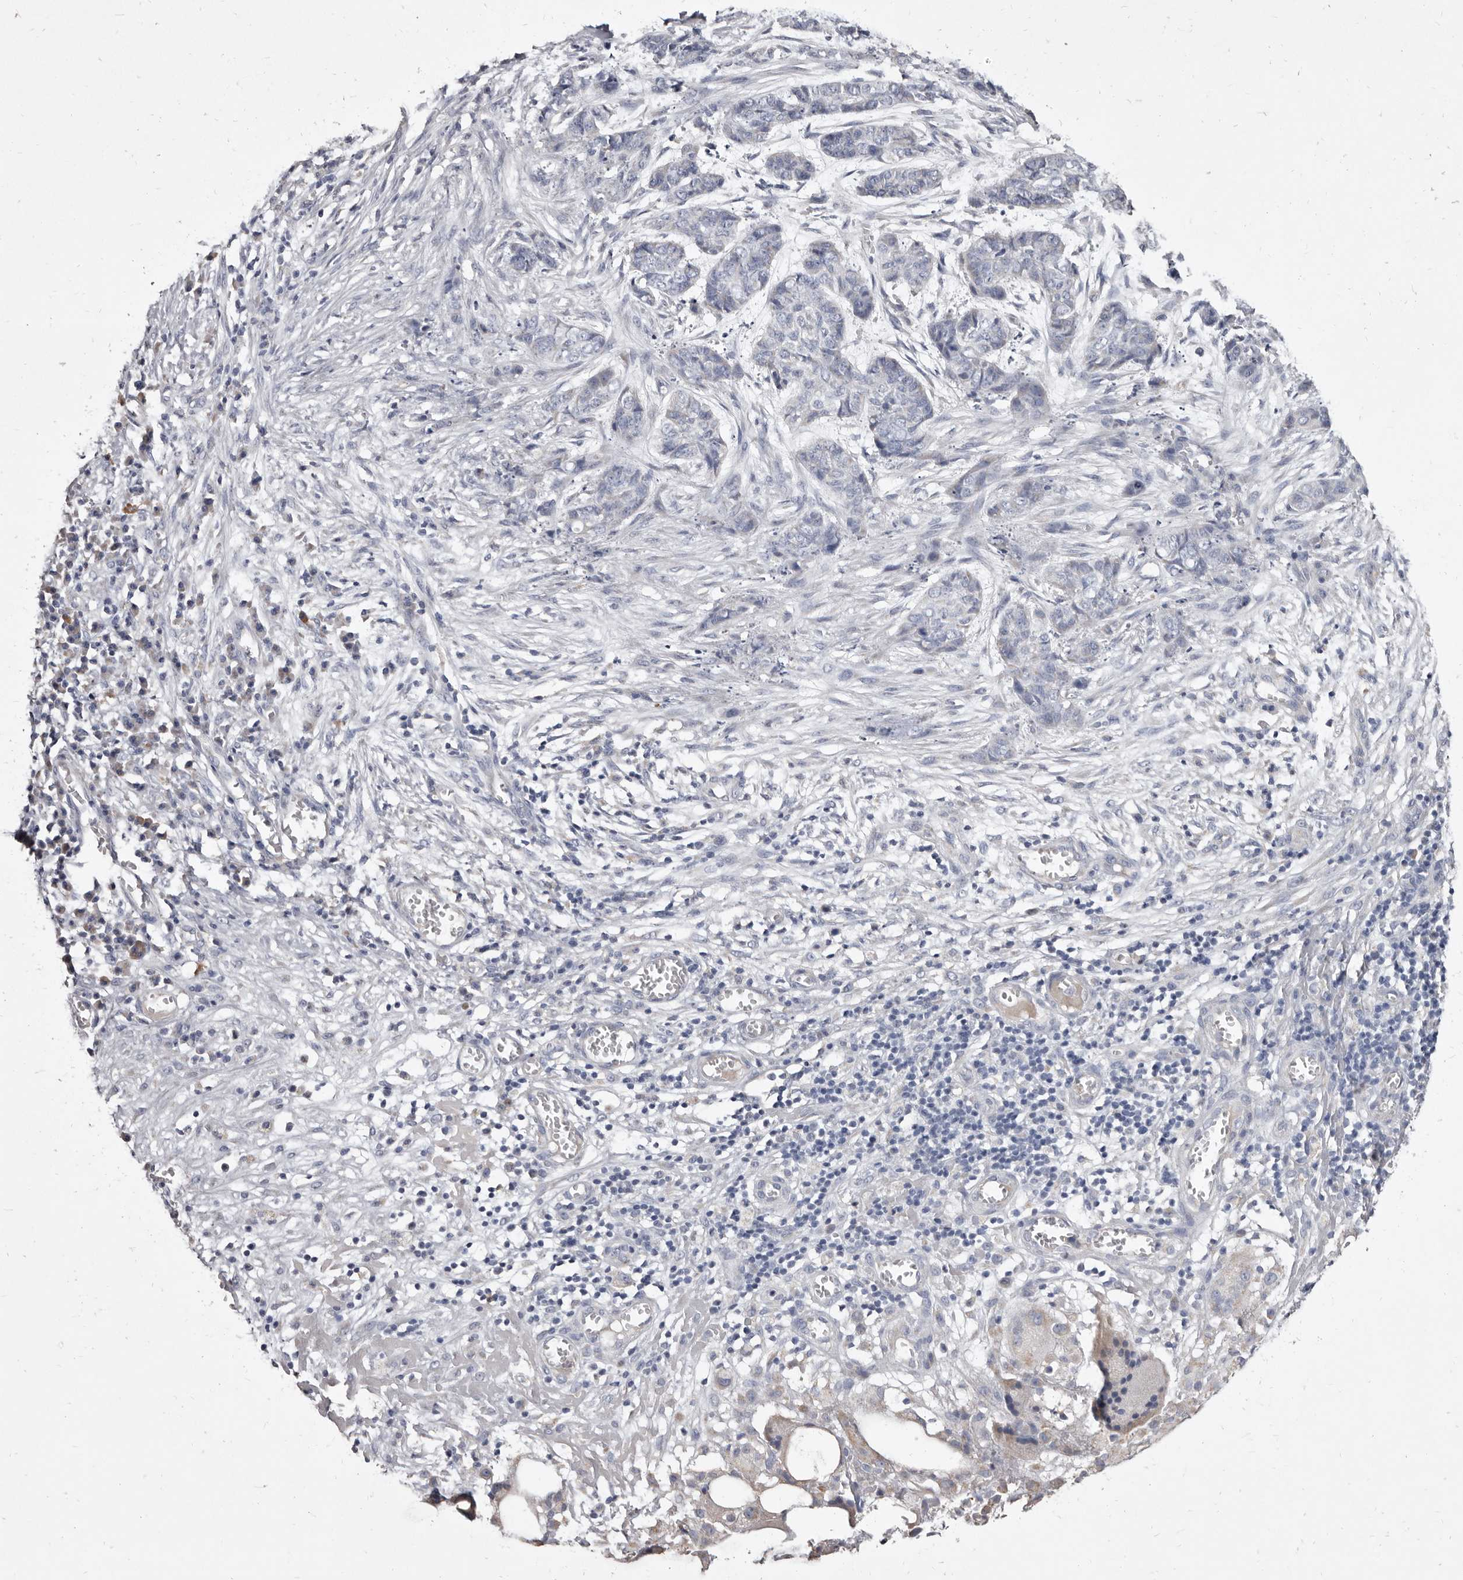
{"staining": {"intensity": "negative", "quantity": "none", "location": "none"}, "tissue": "skin cancer", "cell_type": "Tumor cells", "image_type": "cancer", "snomed": [{"axis": "morphology", "description": "Basal cell carcinoma"}, {"axis": "topography", "description": "Skin"}], "caption": "IHC micrograph of basal cell carcinoma (skin) stained for a protein (brown), which reveals no expression in tumor cells.", "gene": "CYP2E1", "patient": {"sex": "female", "age": 64}}